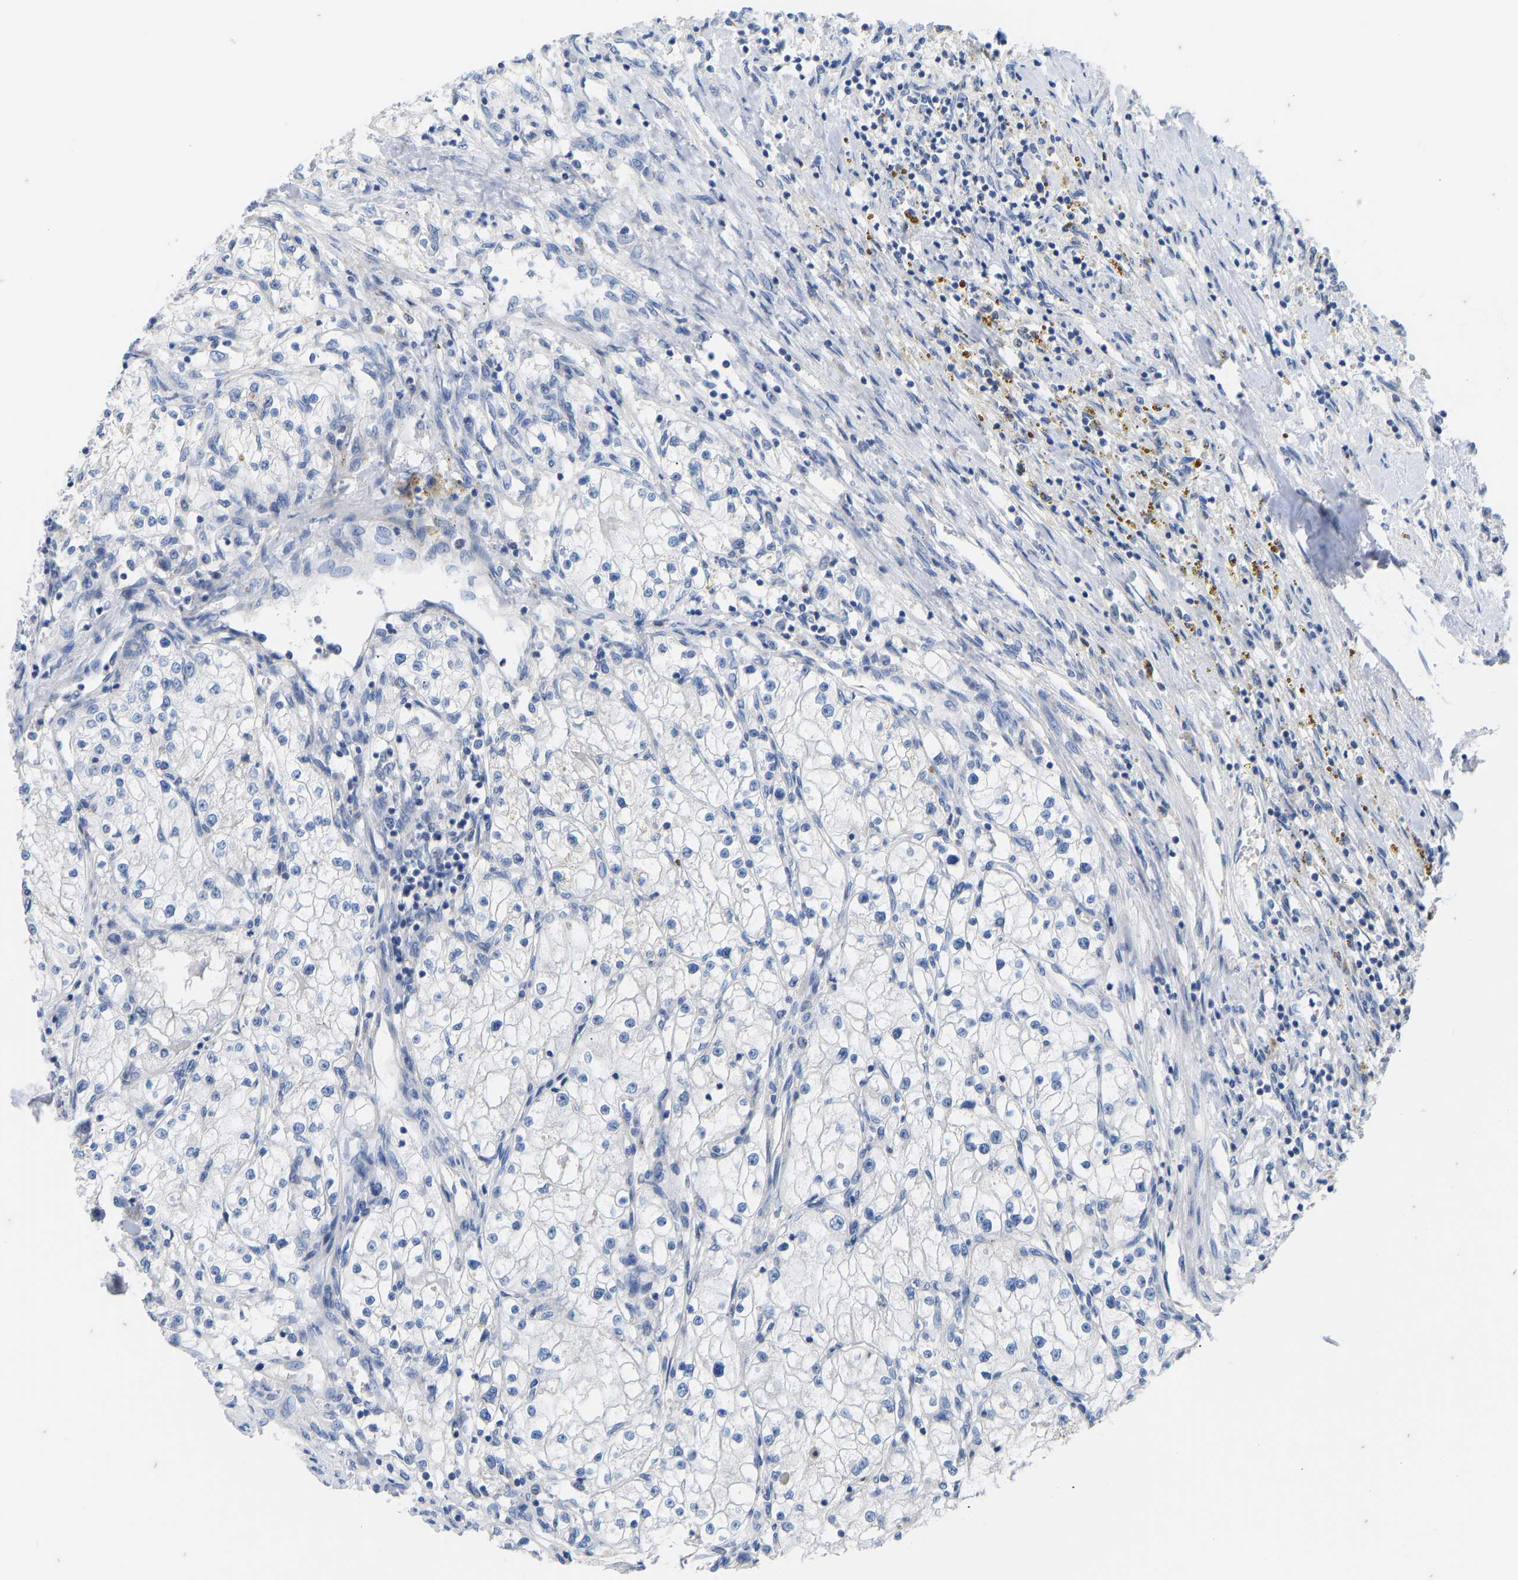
{"staining": {"intensity": "negative", "quantity": "none", "location": "none"}, "tissue": "renal cancer", "cell_type": "Tumor cells", "image_type": "cancer", "snomed": [{"axis": "morphology", "description": "Adenocarcinoma, NOS"}, {"axis": "topography", "description": "Kidney"}], "caption": "High magnification brightfield microscopy of renal cancer (adenocarcinoma) stained with DAB (3,3'-diaminobenzidine) (brown) and counterstained with hematoxylin (blue): tumor cells show no significant expression. (Brightfield microscopy of DAB (3,3'-diaminobenzidine) immunohistochemistry (IHC) at high magnification).", "gene": "OLIG2", "patient": {"sex": "male", "age": 68}}